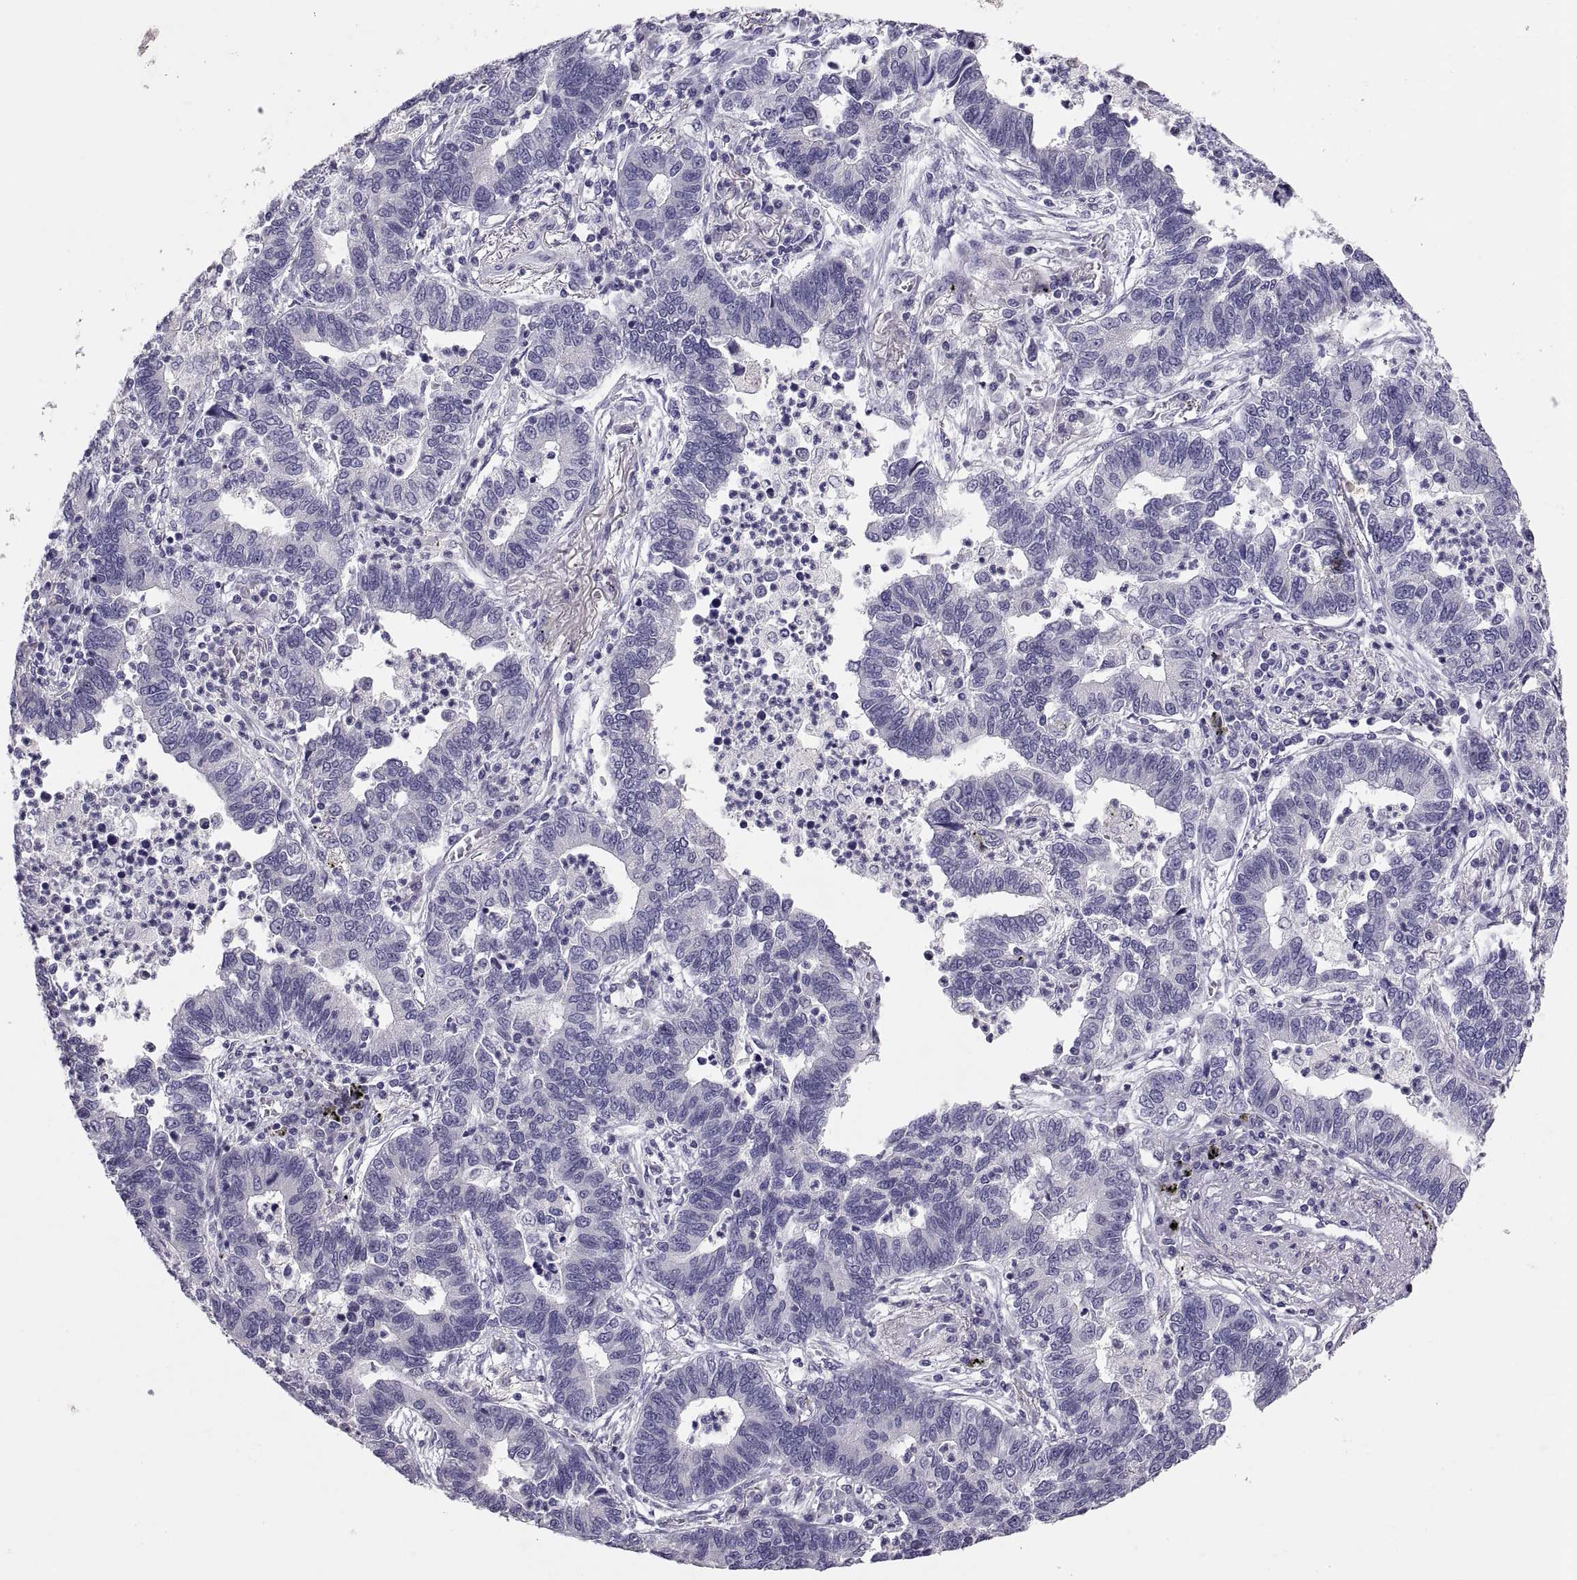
{"staining": {"intensity": "negative", "quantity": "none", "location": "none"}, "tissue": "lung cancer", "cell_type": "Tumor cells", "image_type": "cancer", "snomed": [{"axis": "morphology", "description": "Adenocarcinoma, NOS"}, {"axis": "topography", "description": "Lung"}], "caption": "Tumor cells are negative for protein expression in human lung cancer (adenocarcinoma).", "gene": "PTN", "patient": {"sex": "female", "age": 57}}